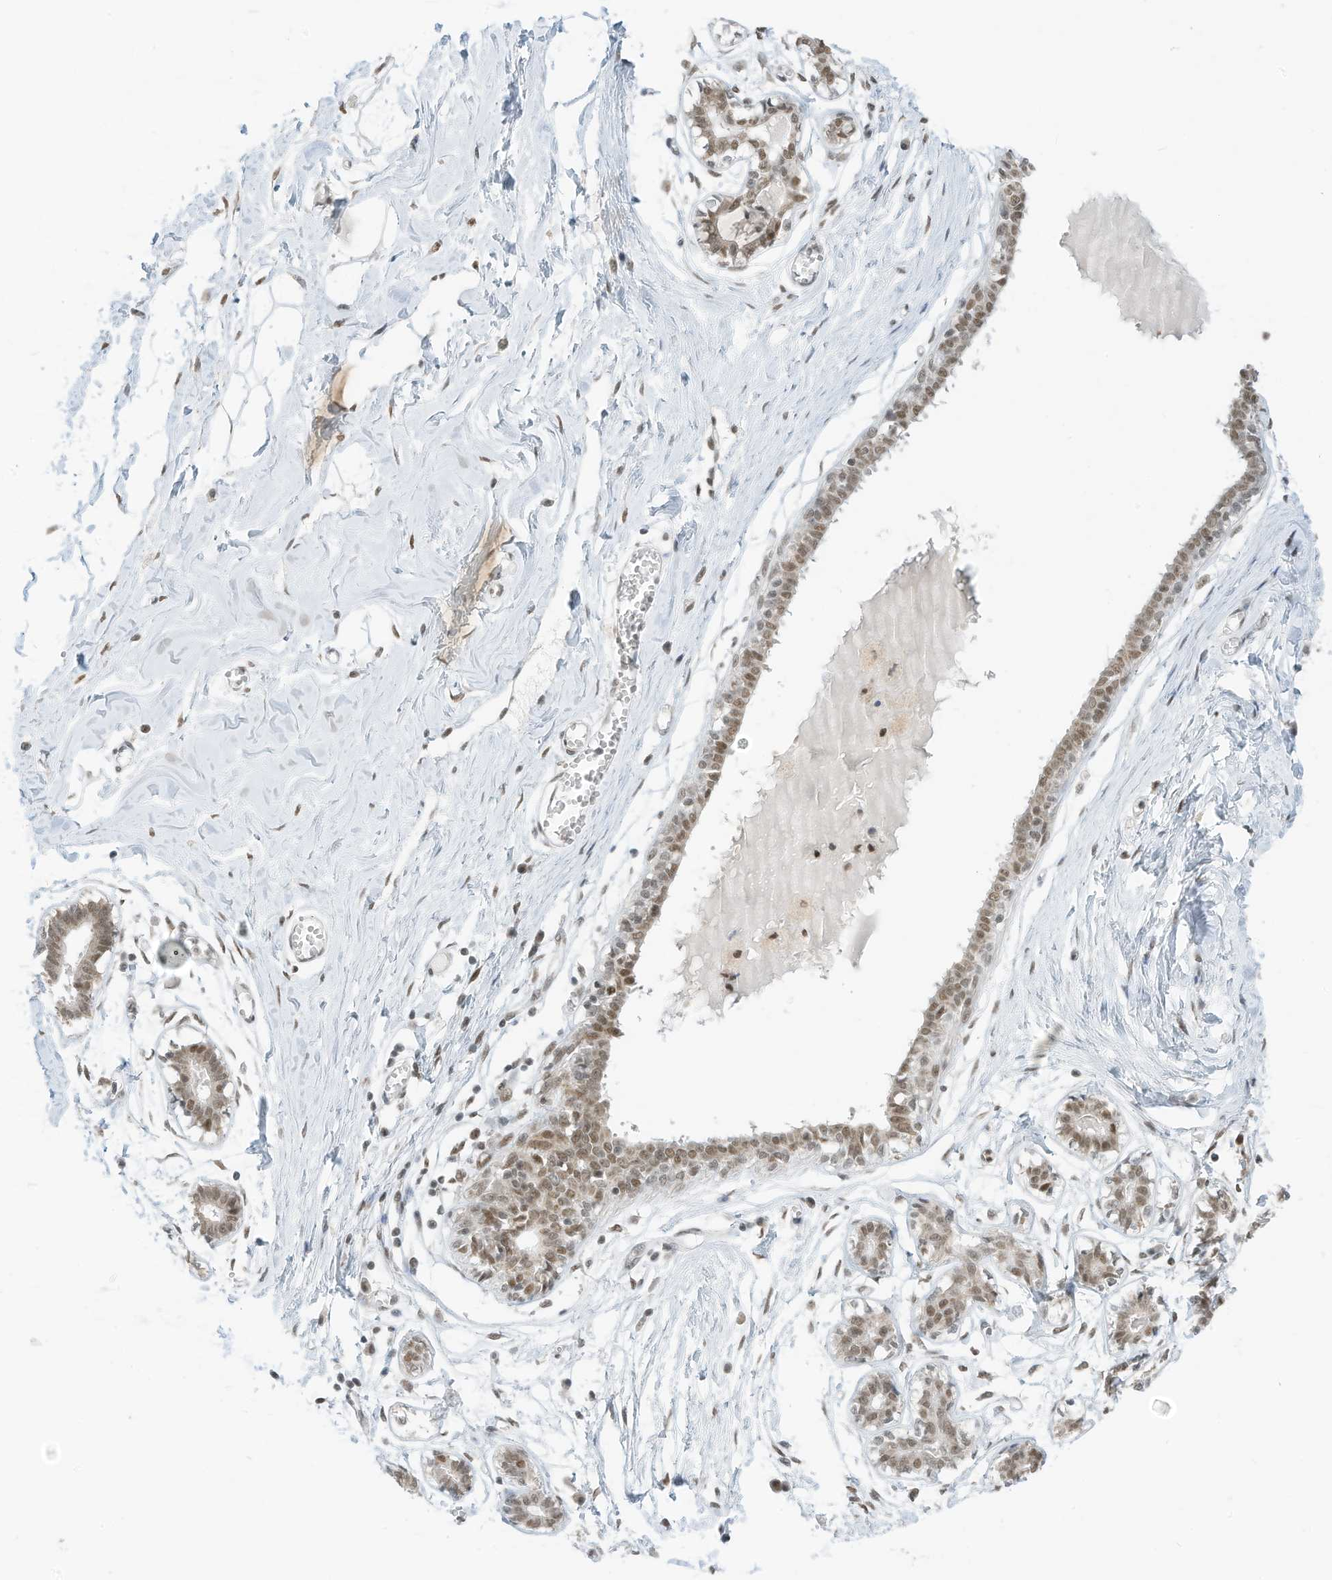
{"staining": {"intensity": "moderate", "quantity": ">75%", "location": "nuclear"}, "tissue": "breast", "cell_type": "Adipocytes", "image_type": "normal", "snomed": [{"axis": "morphology", "description": "Normal tissue, NOS"}, {"axis": "topography", "description": "Breast"}], "caption": "Breast stained for a protein (brown) demonstrates moderate nuclear positive positivity in approximately >75% of adipocytes.", "gene": "AURKAIP1", "patient": {"sex": "female", "age": 27}}